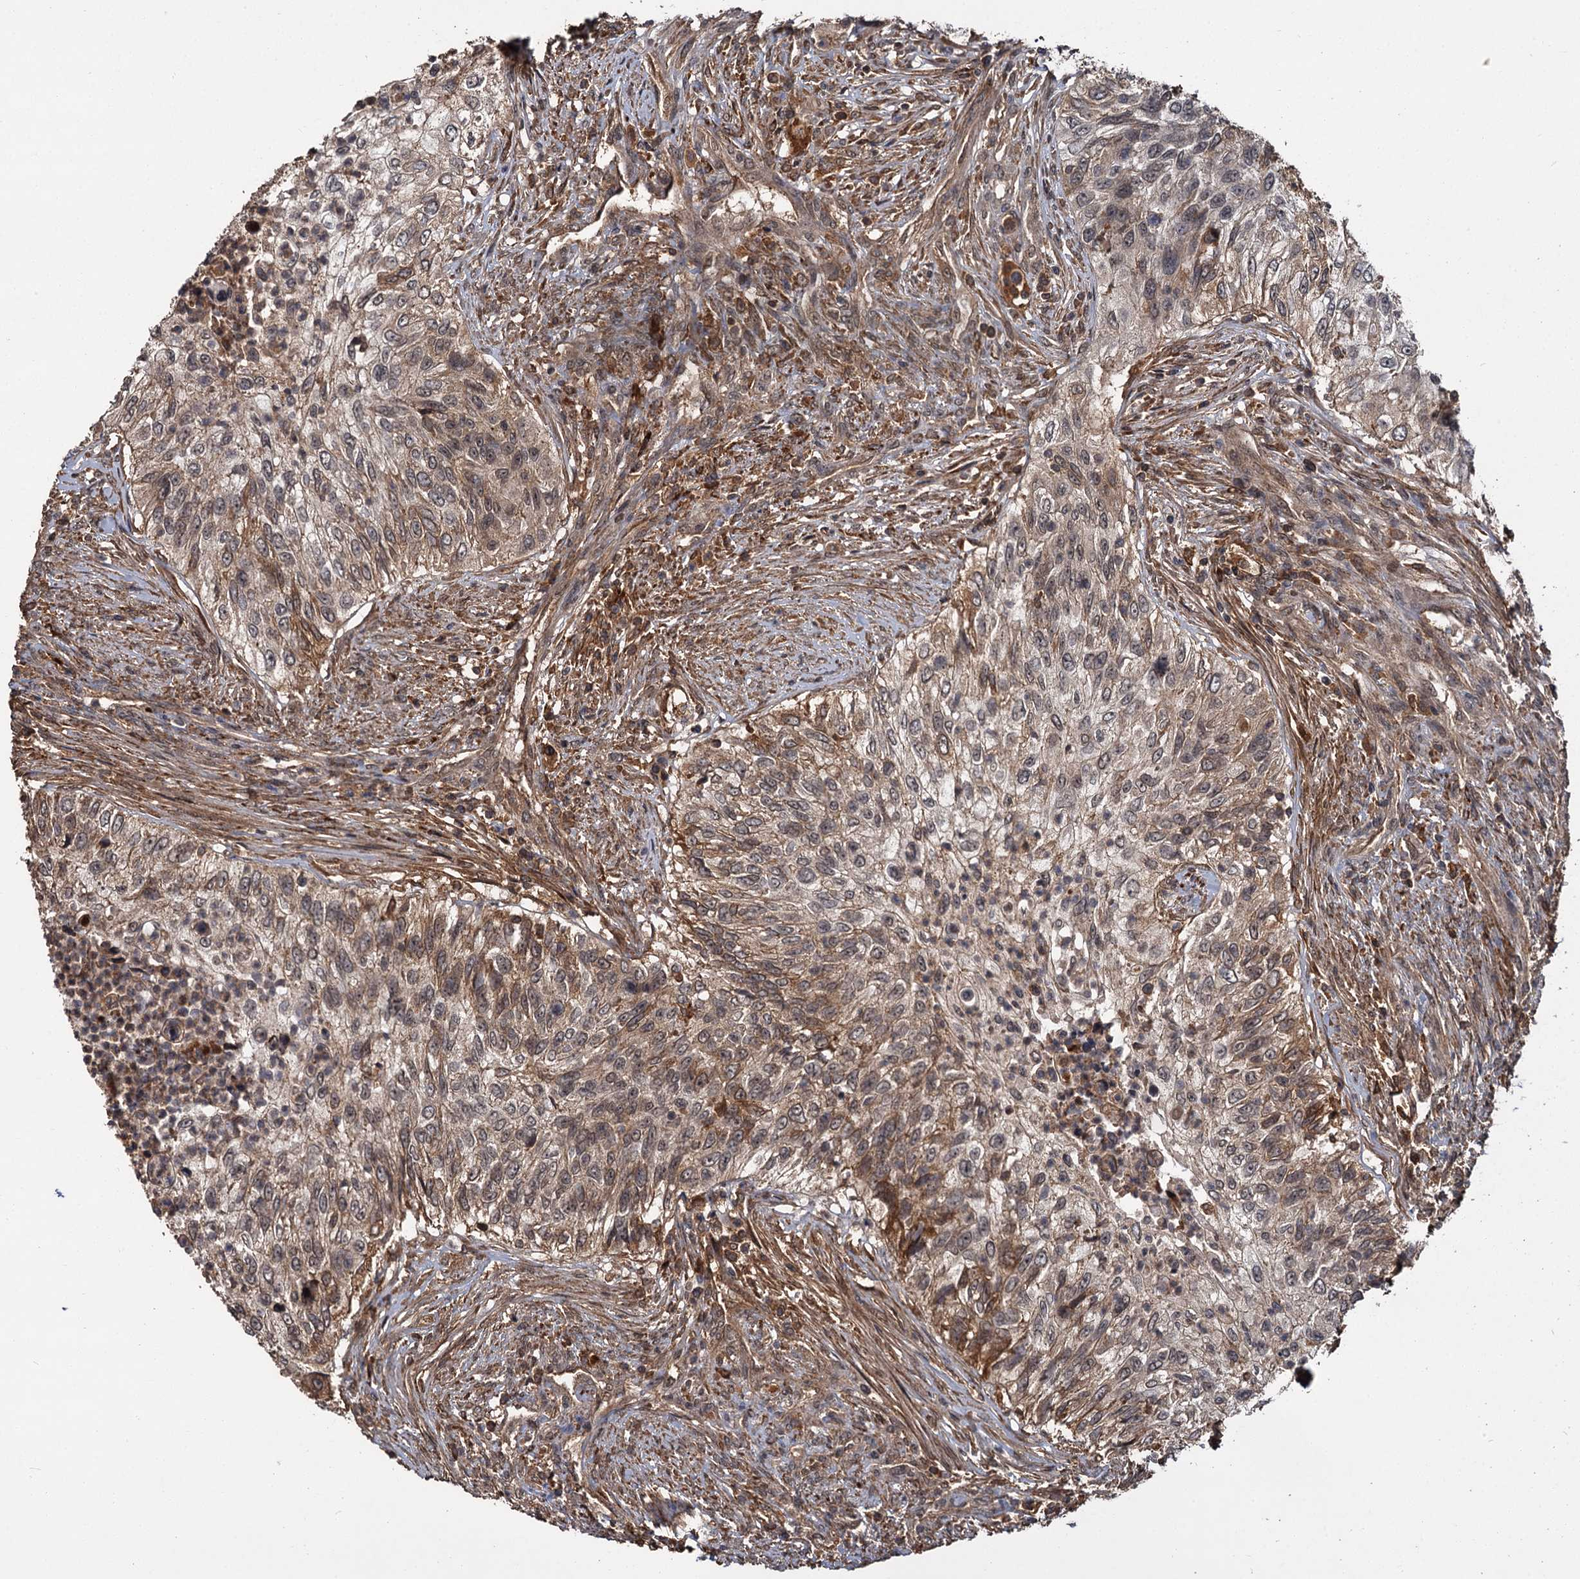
{"staining": {"intensity": "moderate", "quantity": "25%-75%", "location": "cytoplasmic/membranous"}, "tissue": "urothelial cancer", "cell_type": "Tumor cells", "image_type": "cancer", "snomed": [{"axis": "morphology", "description": "Urothelial carcinoma, High grade"}, {"axis": "topography", "description": "Urinary bladder"}], "caption": "A high-resolution micrograph shows immunohistochemistry staining of urothelial carcinoma (high-grade), which demonstrates moderate cytoplasmic/membranous positivity in approximately 25%-75% of tumor cells.", "gene": "MBD6", "patient": {"sex": "female", "age": 60}}